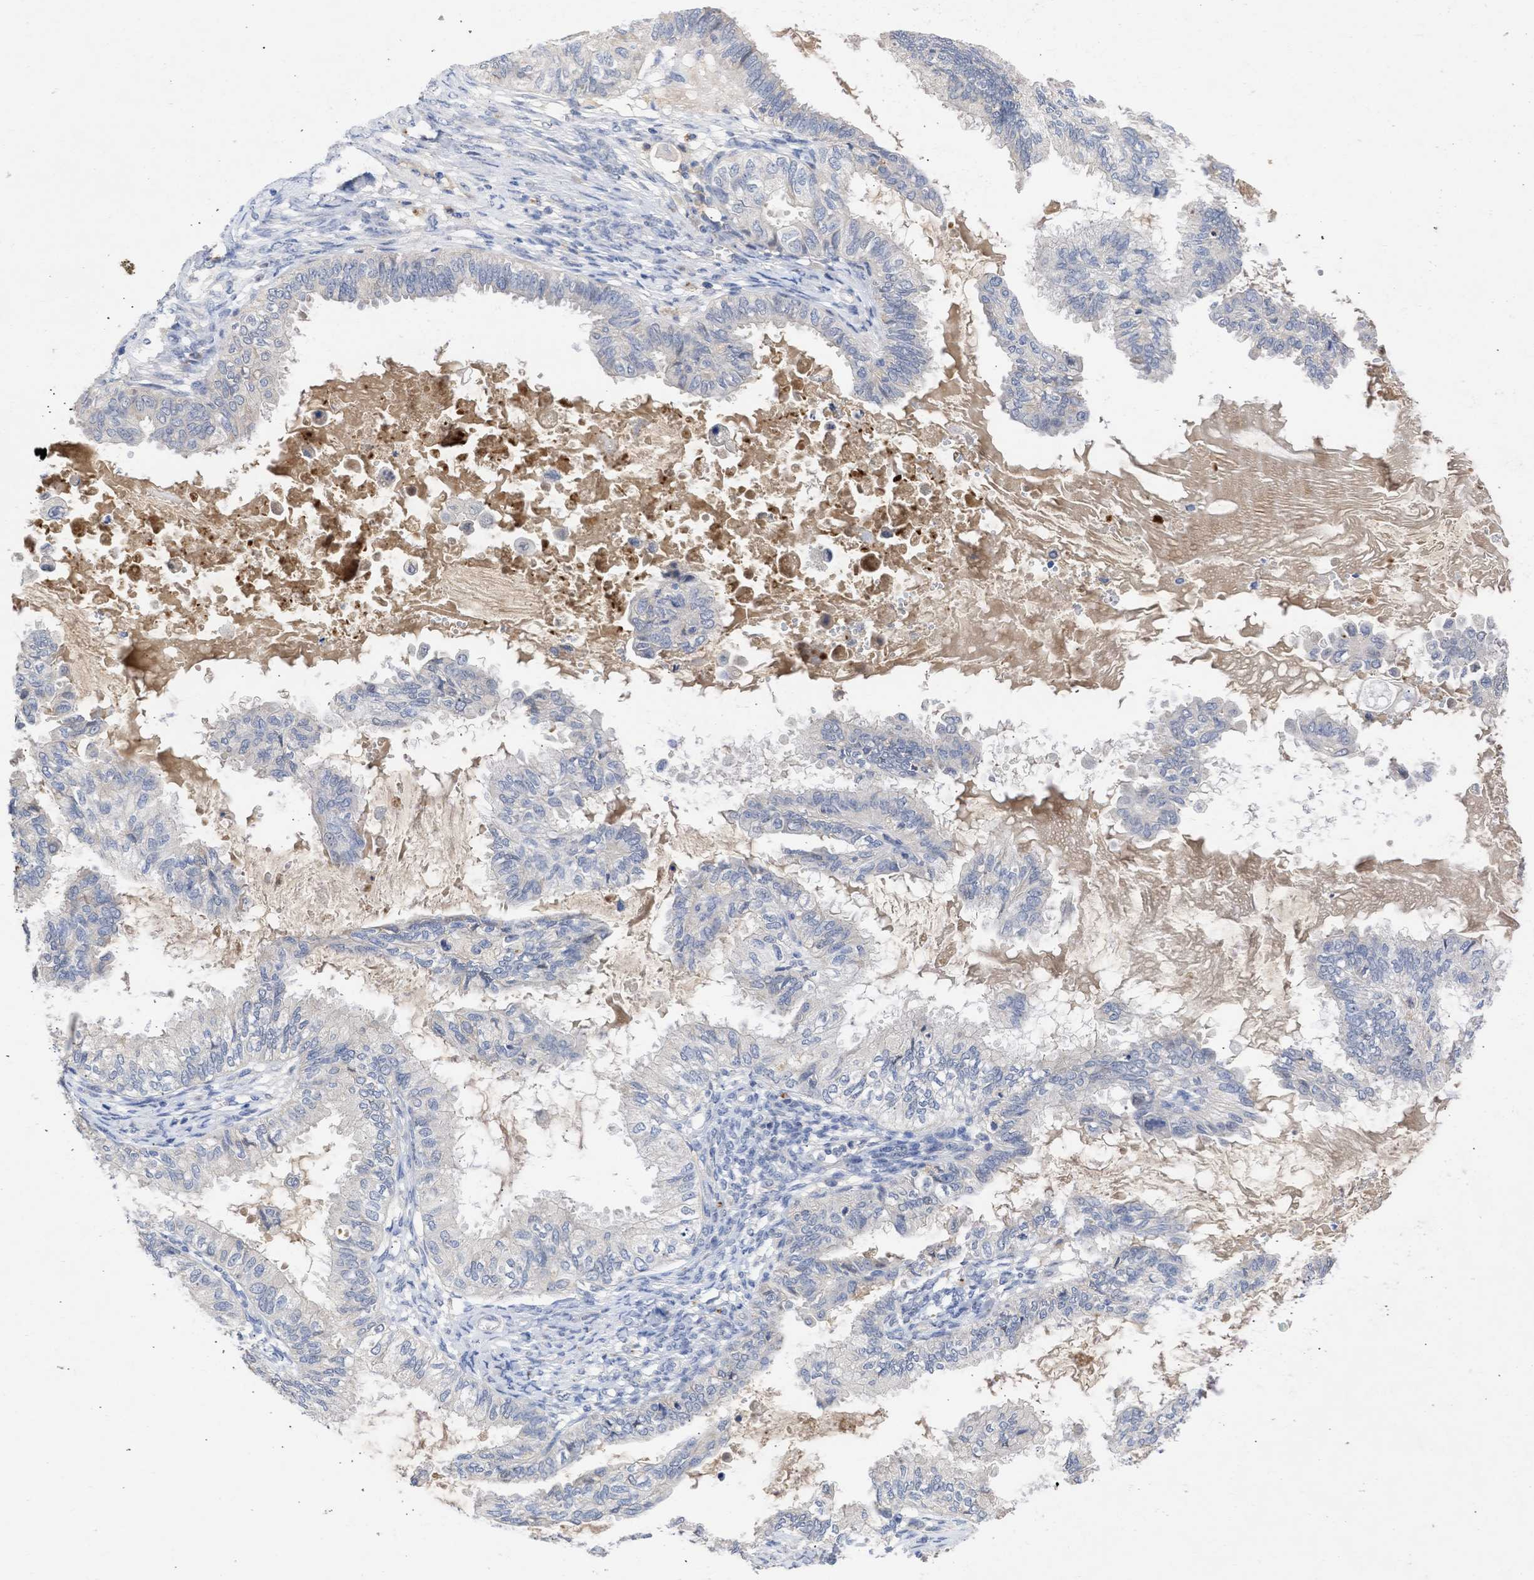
{"staining": {"intensity": "negative", "quantity": "none", "location": "none"}, "tissue": "cervical cancer", "cell_type": "Tumor cells", "image_type": "cancer", "snomed": [{"axis": "morphology", "description": "Normal tissue, NOS"}, {"axis": "morphology", "description": "Adenocarcinoma, NOS"}, {"axis": "topography", "description": "Cervix"}, {"axis": "topography", "description": "Endometrium"}], "caption": "A micrograph of adenocarcinoma (cervical) stained for a protein demonstrates no brown staining in tumor cells.", "gene": "ARHGEF4", "patient": {"sex": "female", "age": 86}}